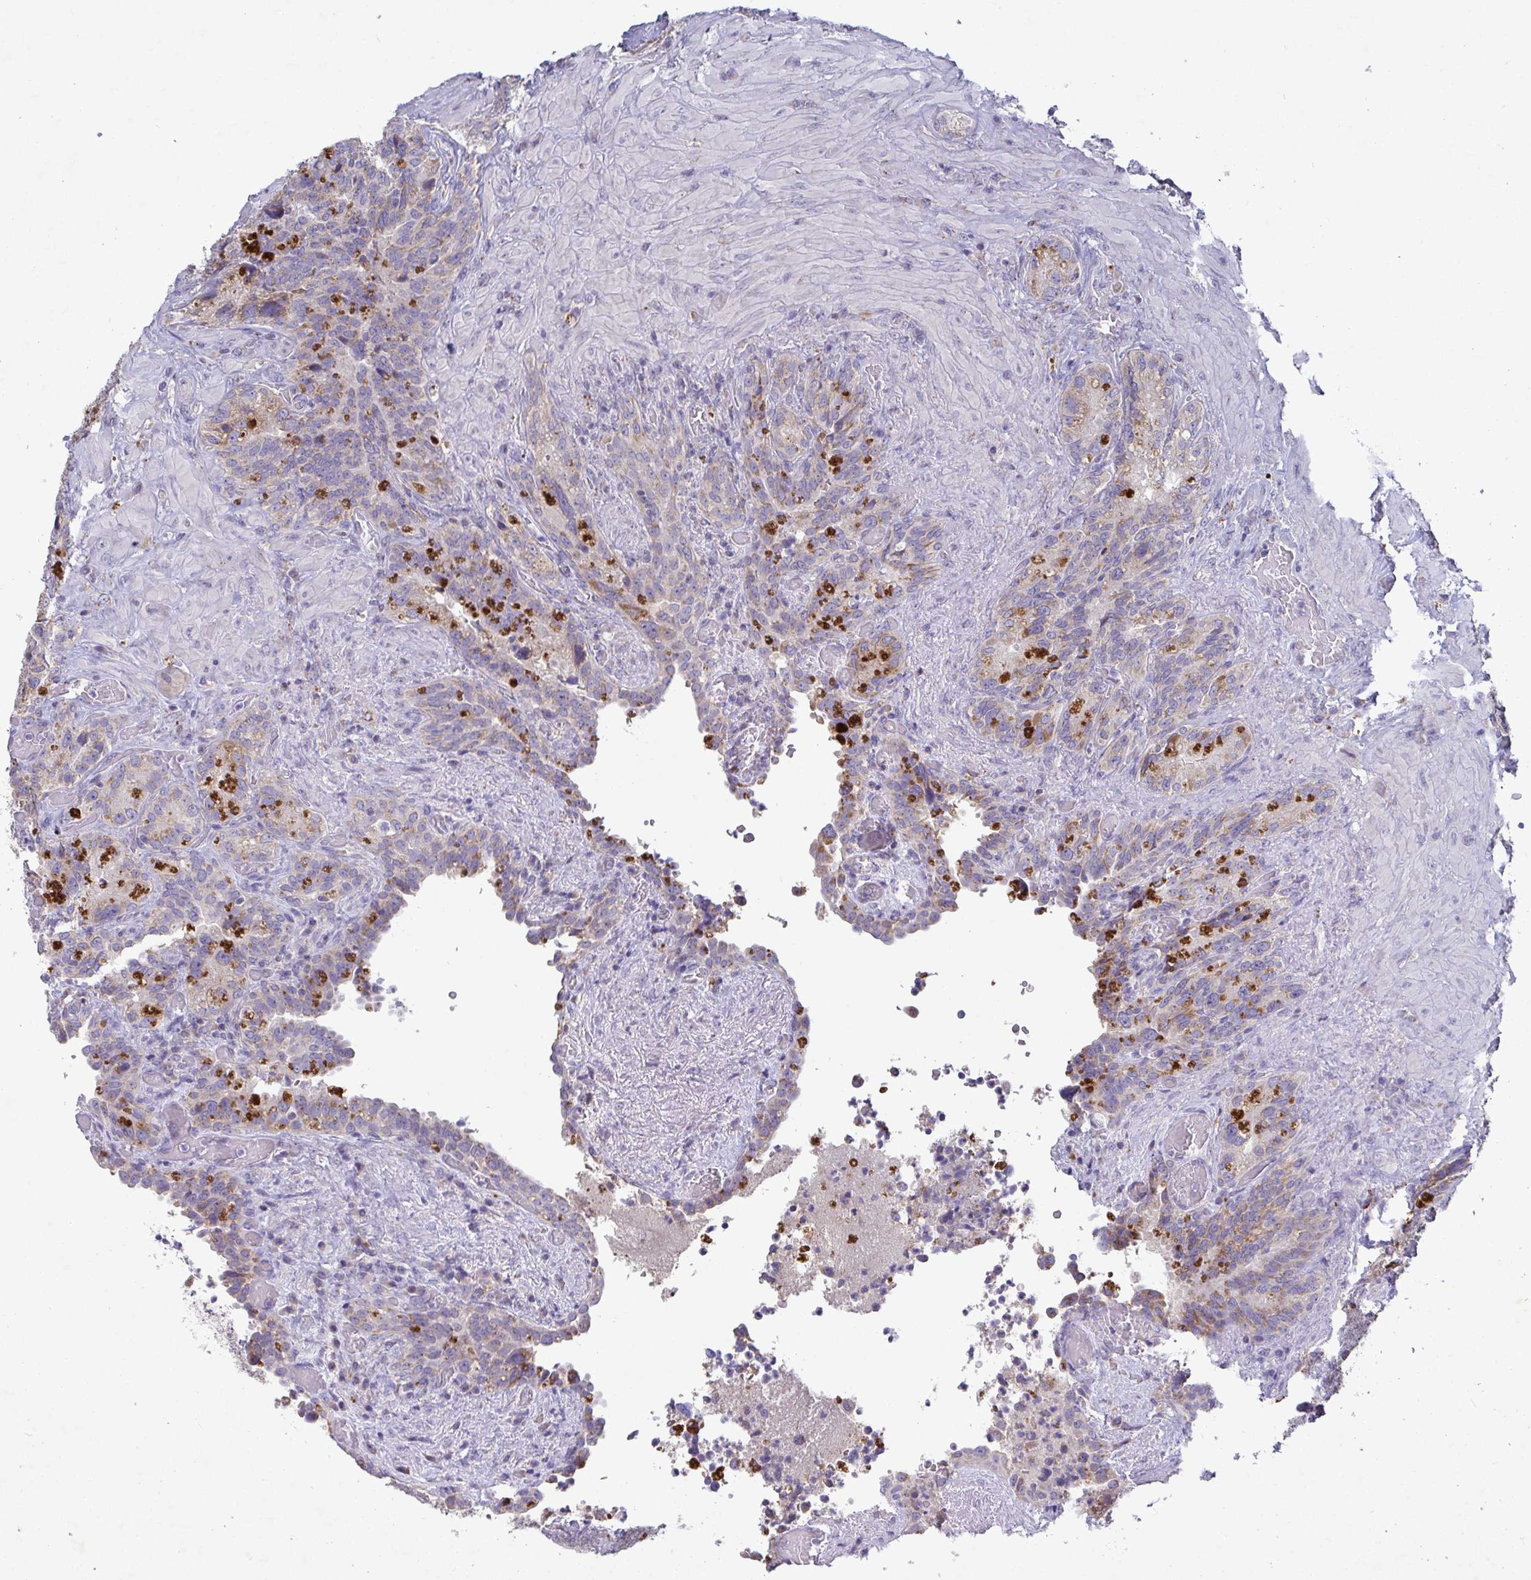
{"staining": {"intensity": "negative", "quantity": "none", "location": "none"}, "tissue": "seminal vesicle", "cell_type": "Glandular cells", "image_type": "normal", "snomed": [{"axis": "morphology", "description": "Normal tissue, NOS"}, {"axis": "topography", "description": "Seminal veicle"}], "caption": "Immunohistochemistry (IHC) image of normal seminal vesicle: seminal vesicle stained with DAB (3,3'-diaminobenzidine) demonstrates no significant protein staining in glandular cells. (DAB (3,3'-diaminobenzidine) immunohistochemistry (IHC) visualized using brightfield microscopy, high magnification).", "gene": "GALNT13", "patient": {"sex": "male", "age": 68}}